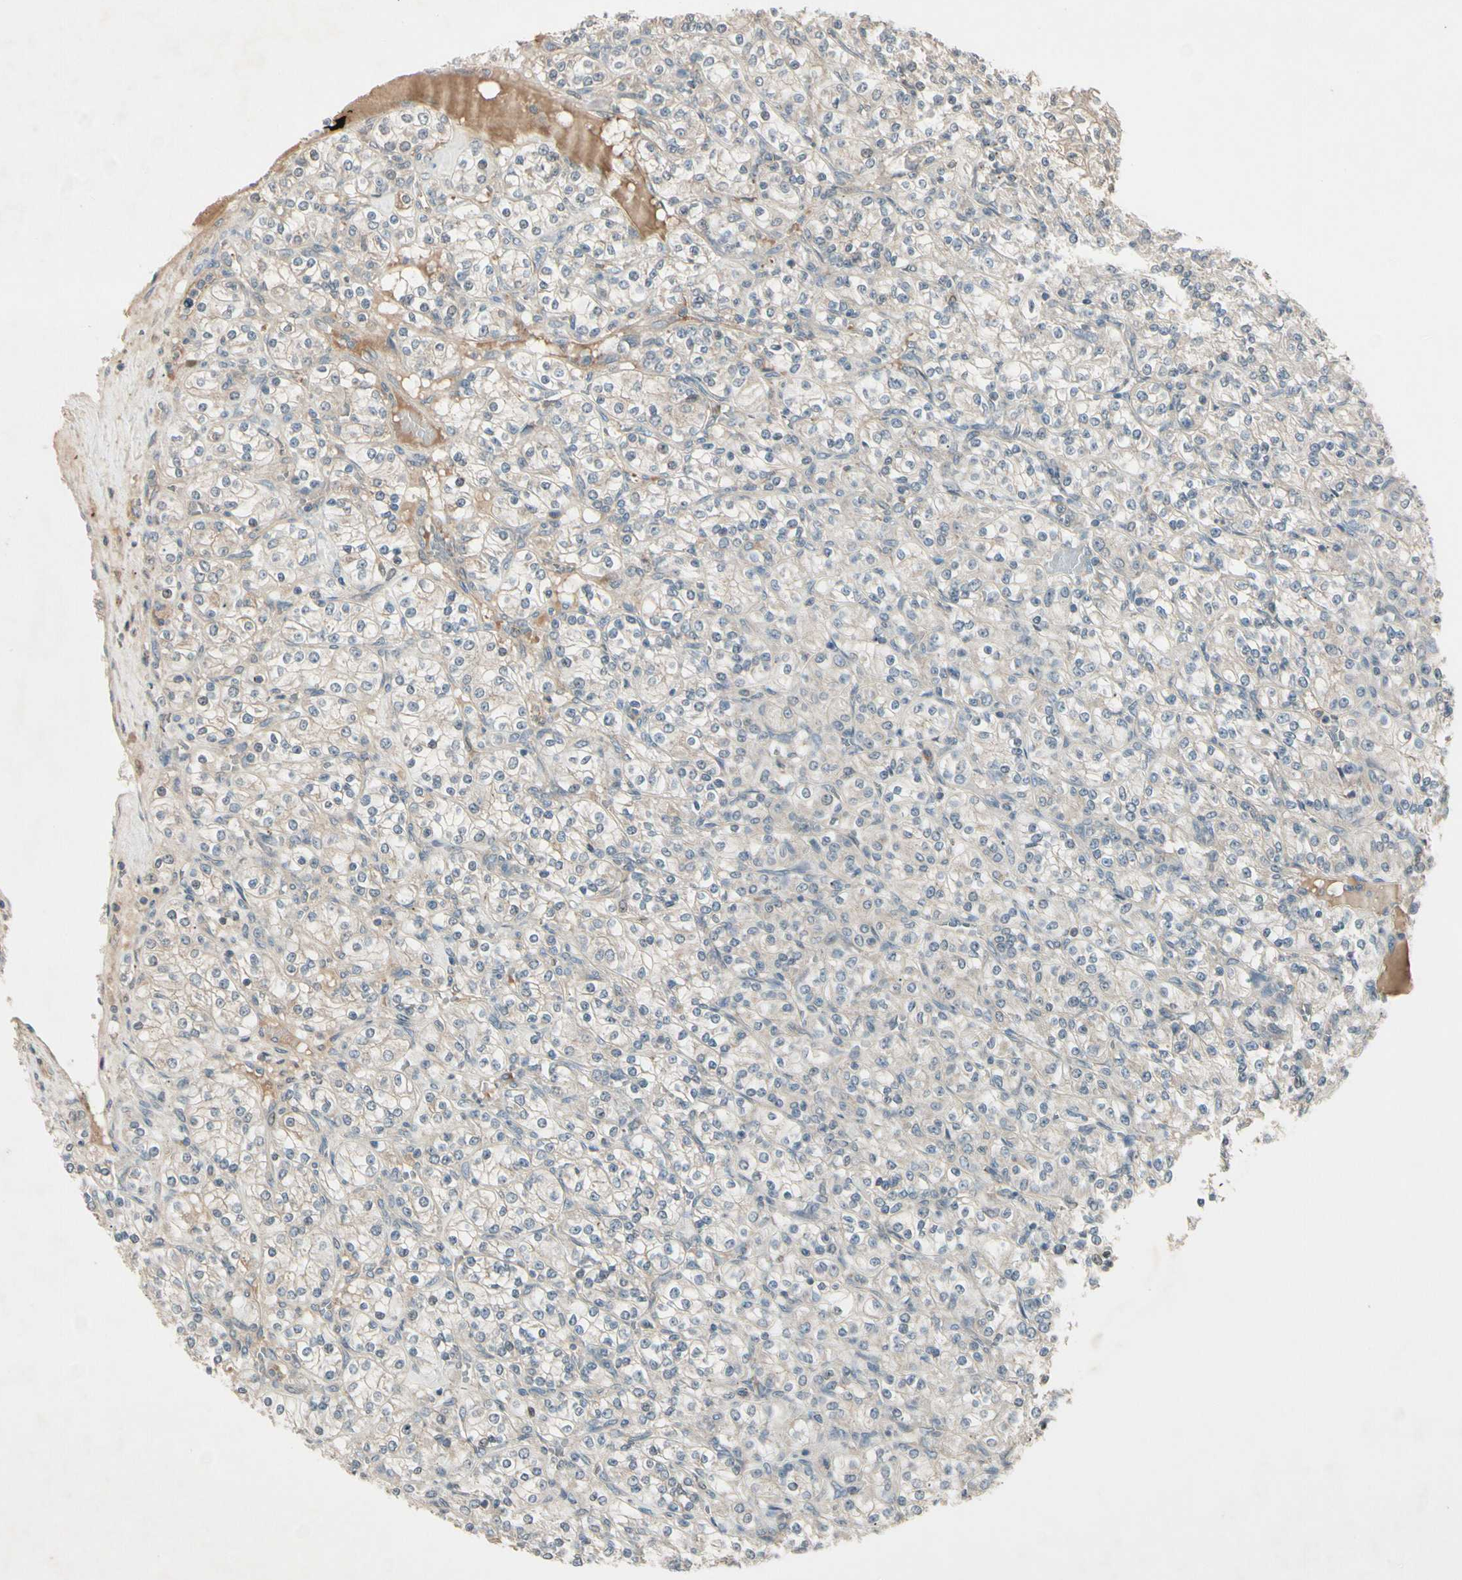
{"staining": {"intensity": "negative", "quantity": "none", "location": "none"}, "tissue": "renal cancer", "cell_type": "Tumor cells", "image_type": "cancer", "snomed": [{"axis": "morphology", "description": "Adenocarcinoma, NOS"}, {"axis": "topography", "description": "Kidney"}], "caption": "Photomicrograph shows no protein positivity in tumor cells of renal cancer tissue. (DAB (3,3'-diaminobenzidine) immunohistochemistry, high magnification).", "gene": "FHDC1", "patient": {"sex": "male", "age": 77}}